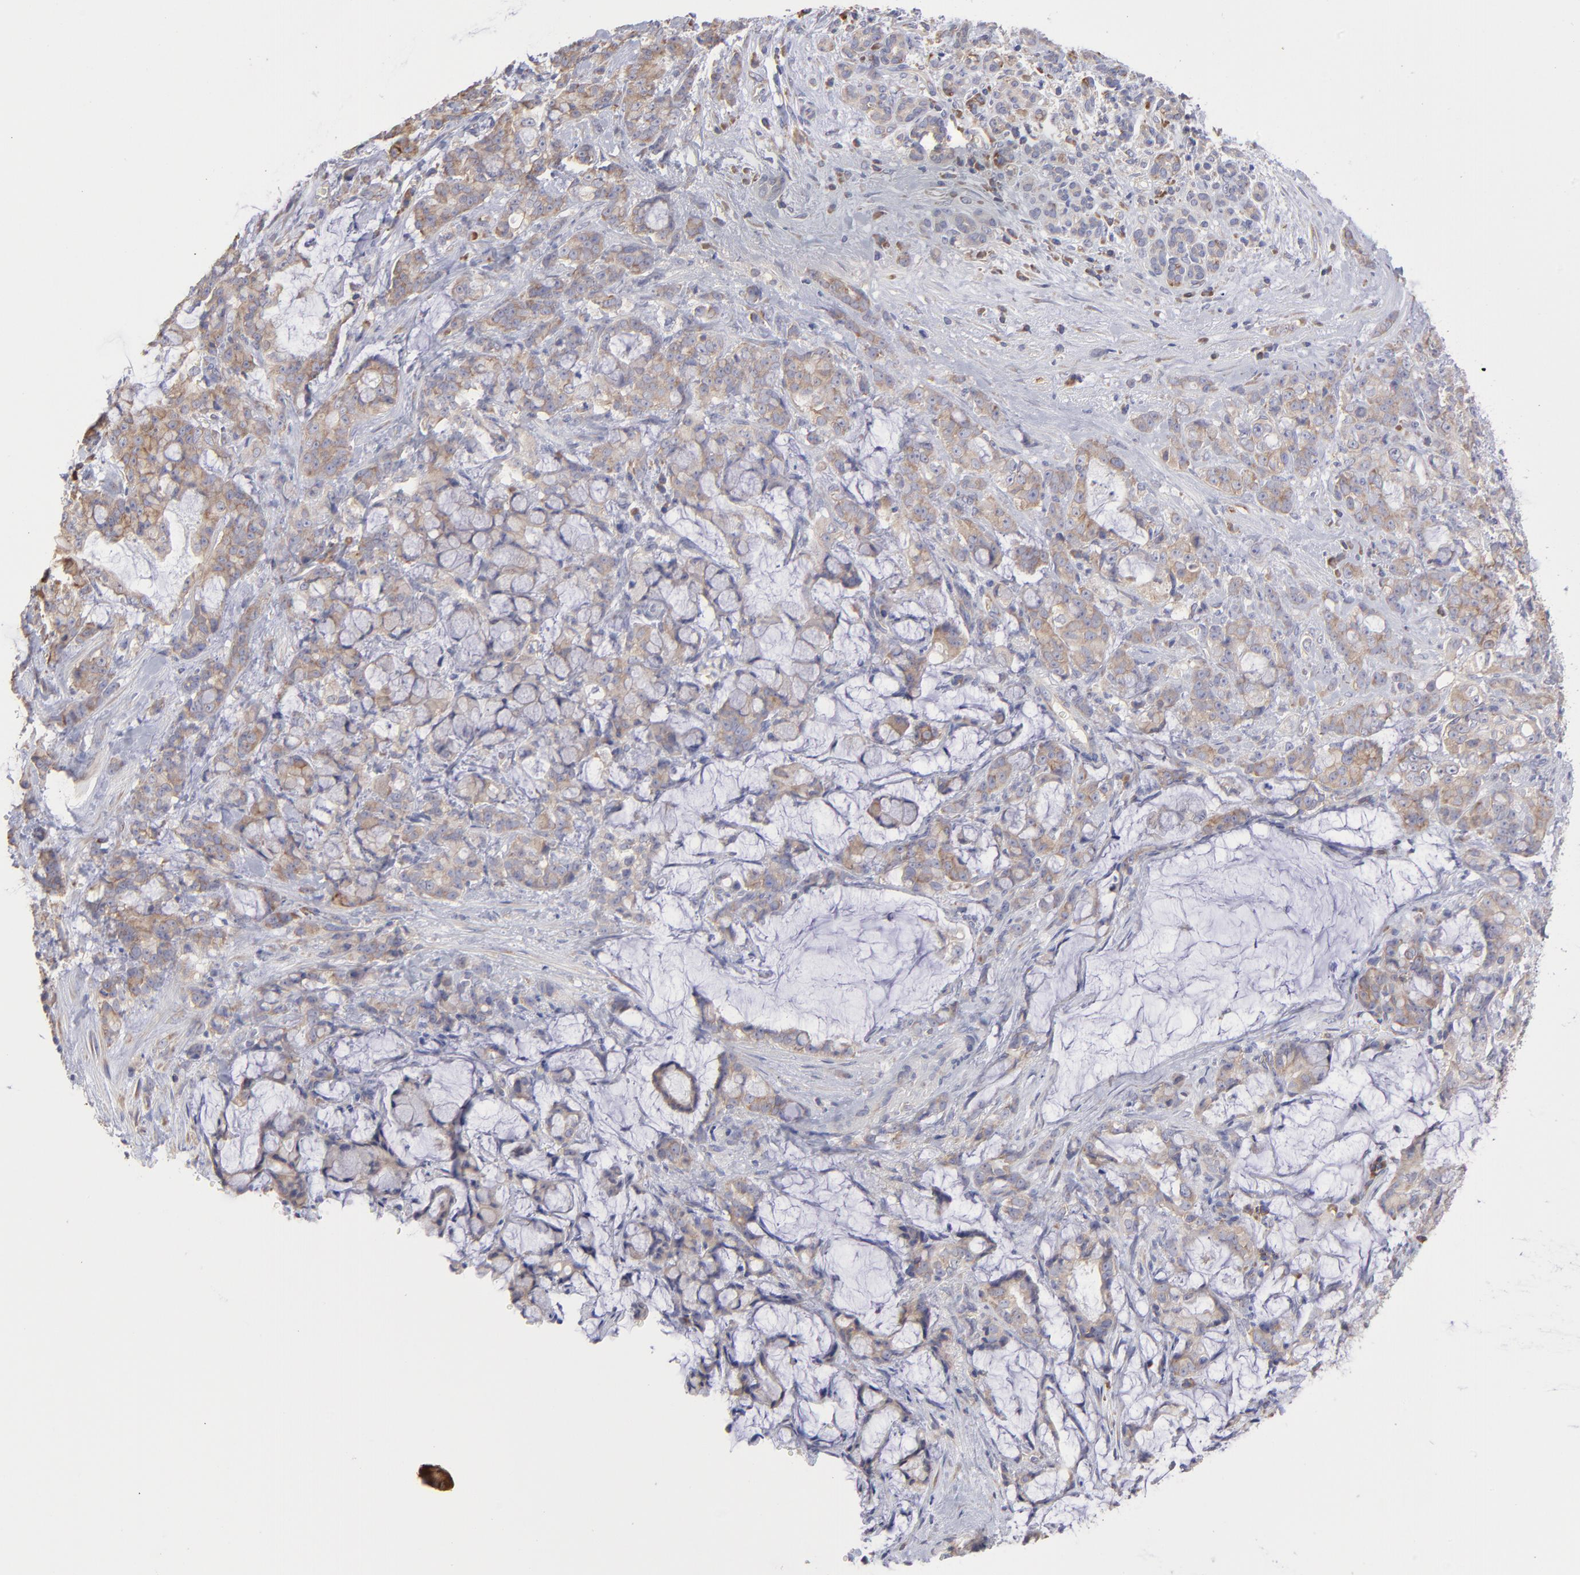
{"staining": {"intensity": "weak", "quantity": "25%-75%", "location": "cytoplasmic/membranous"}, "tissue": "pancreatic cancer", "cell_type": "Tumor cells", "image_type": "cancer", "snomed": [{"axis": "morphology", "description": "Adenocarcinoma, NOS"}, {"axis": "topography", "description": "Pancreas"}], "caption": "A brown stain highlights weak cytoplasmic/membranous positivity of a protein in human pancreatic cancer (adenocarcinoma) tumor cells.", "gene": "RPLP0", "patient": {"sex": "female", "age": 73}}